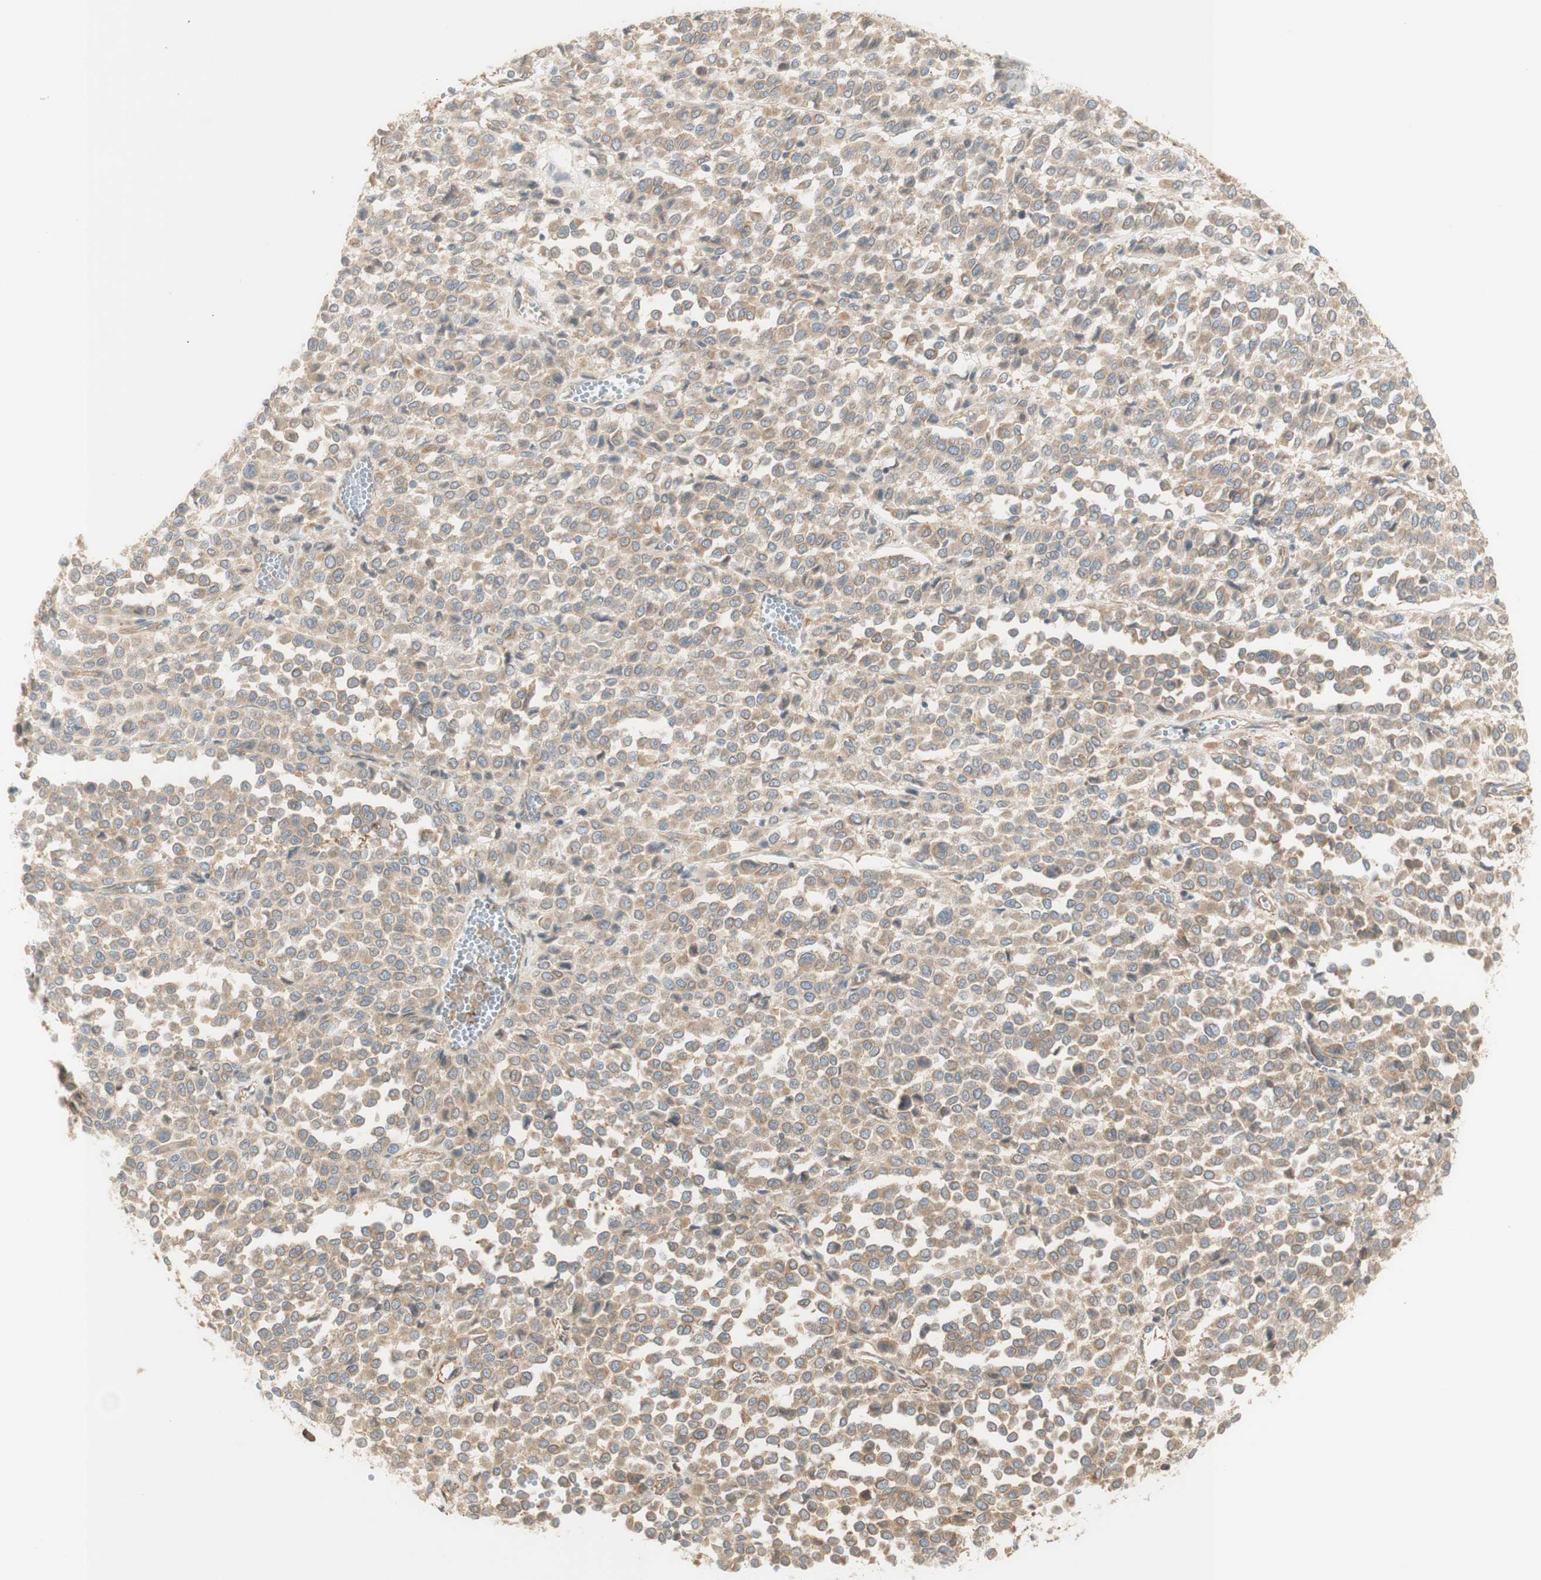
{"staining": {"intensity": "moderate", "quantity": ">75%", "location": "cytoplasmic/membranous"}, "tissue": "melanoma", "cell_type": "Tumor cells", "image_type": "cancer", "snomed": [{"axis": "morphology", "description": "Malignant melanoma, Metastatic site"}, {"axis": "topography", "description": "Pancreas"}], "caption": "An immunohistochemistry histopathology image of tumor tissue is shown. Protein staining in brown labels moderate cytoplasmic/membranous positivity in malignant melanoma (metastatic site) within tumor cells.", "gene": "IKBKG", "patient": {"sex": "female", "age": 30}}